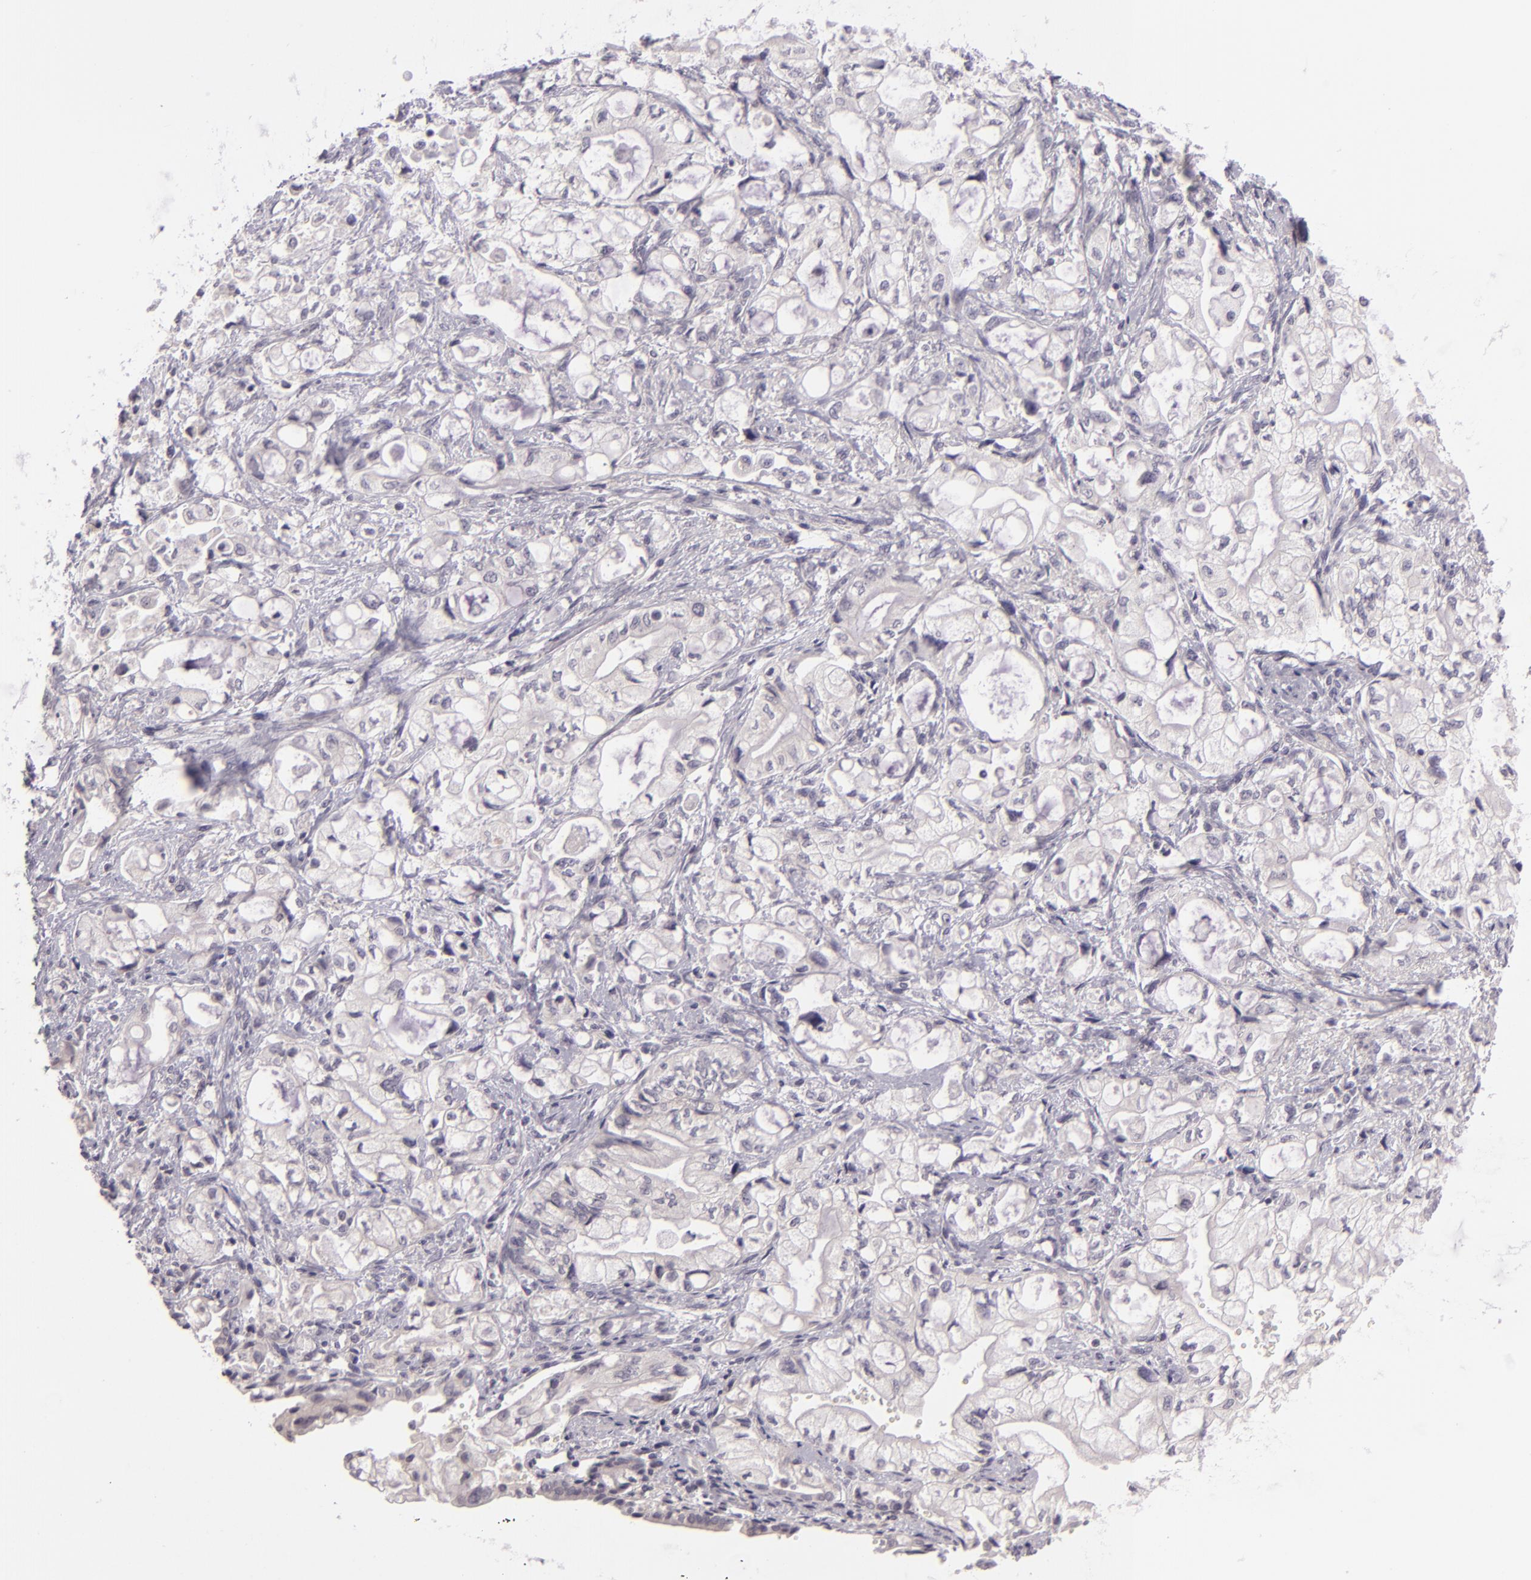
{"staining": {"intensity": "negative", "quantity": "none", "location": "none"}, "tissue": "pancreatic cancer", "cell_type": "Tumor cells", "image_type": "cancer", "snomed": [{"axis": "morphology", "description": "Adenocarcinoma, NOS"}, {"axis": "topography", "description": "Pancreas"}], "caption": "This is an immunohistochemistry (IHC) micrograph of adenocarcinoma (pancreatic). There is no expression in tumor cells.", "gene": "EGFL6", "patient": {"sex": "male", "age": 79}}